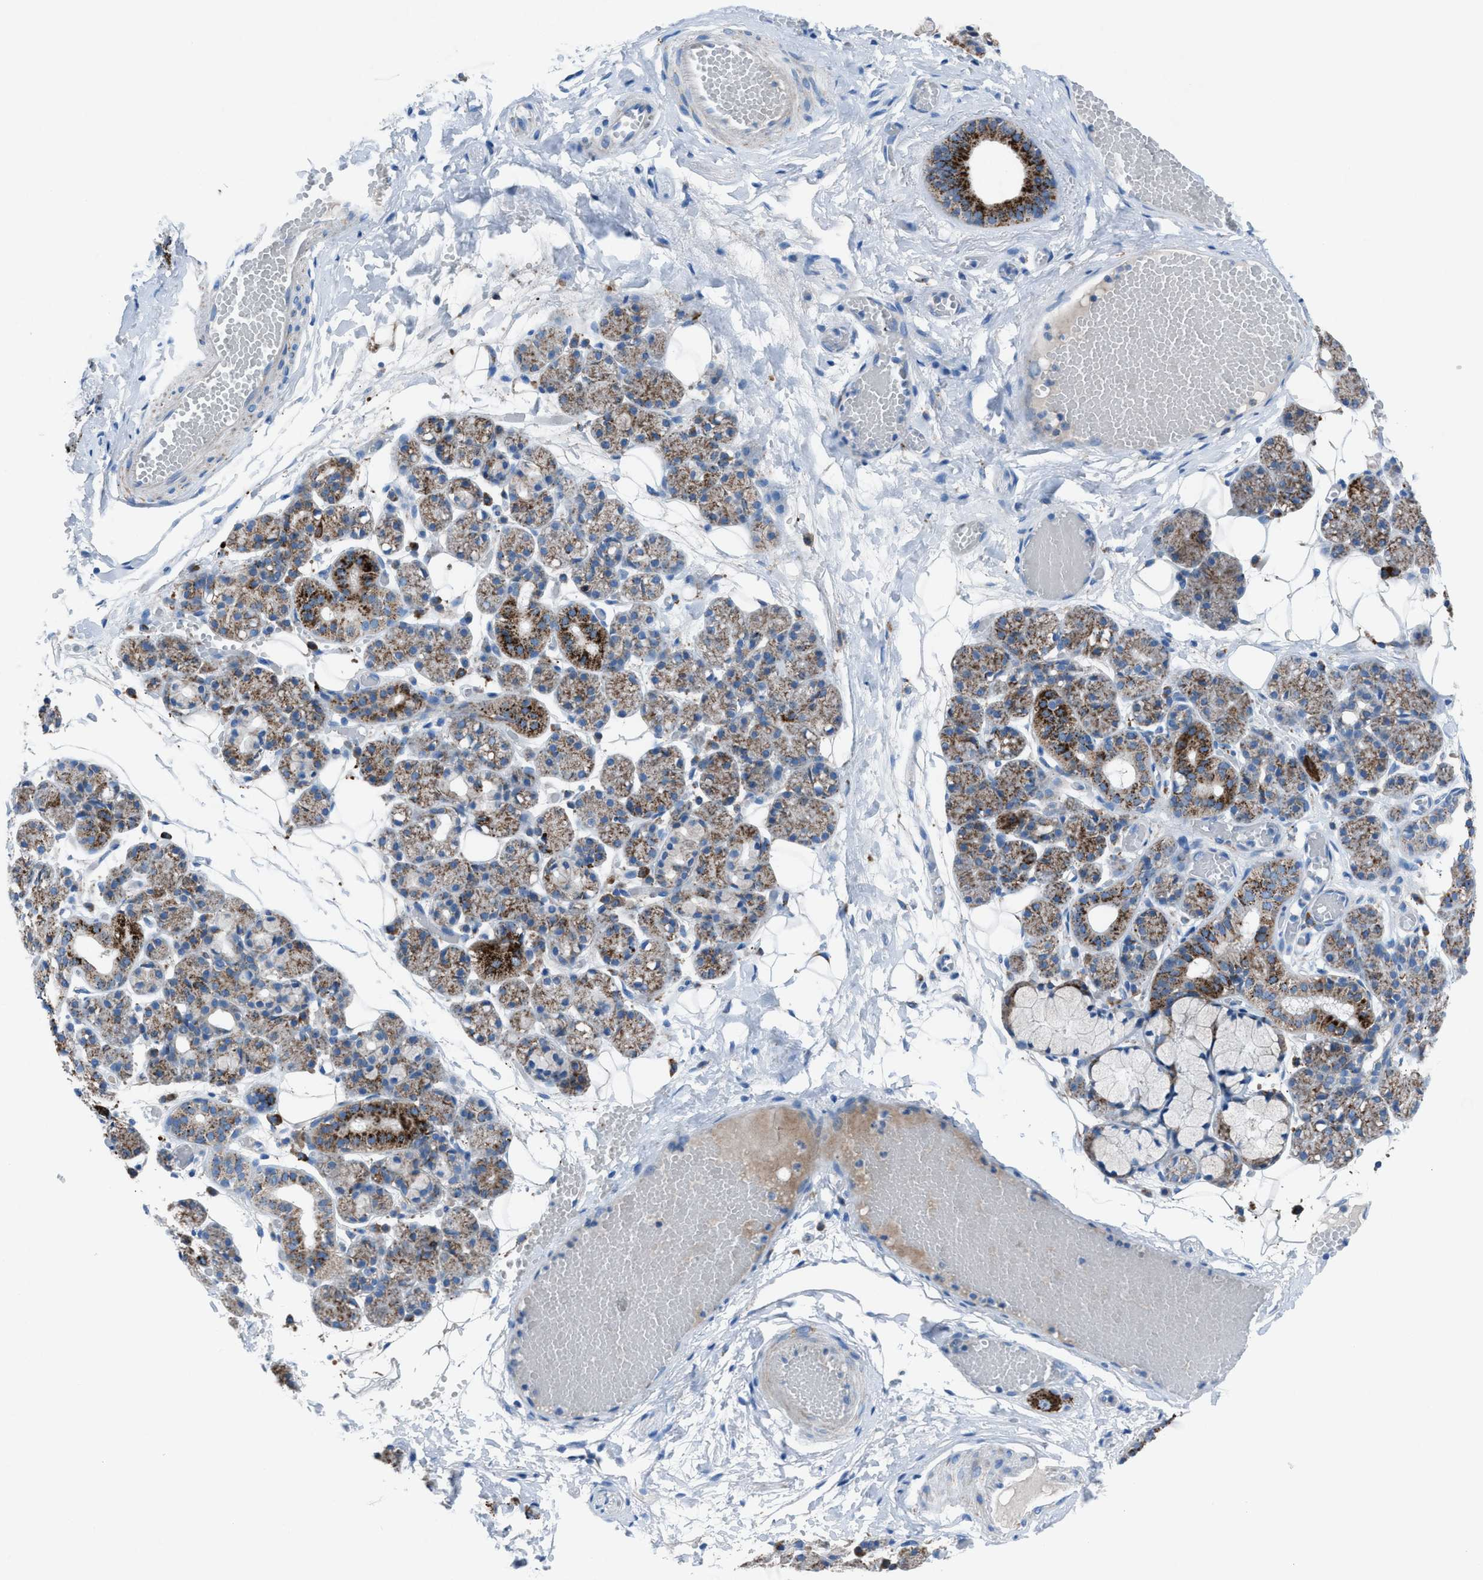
{"staining": {"intensity": "strong", "quantity": "25%-75%", "location": "cytoplasmic/membranous"}, "tissue": "salivary gland", "cell_type": "Glandular cells", "image_type": "normal", "snomed": [{"axis": "morphology", "description": "Normal tissue, NOS"}, {"axis": "topography", "description": "Salivary gland"}], "caption": "This is a photomicrograph of immunohistochemistry (IHC) staining of normal salivary gland, which shows strong positivity in the cytoplasmic/membranous of glandular cells.", "gene": "CD1B", "patient": {"sex": "male", "age": 63}}